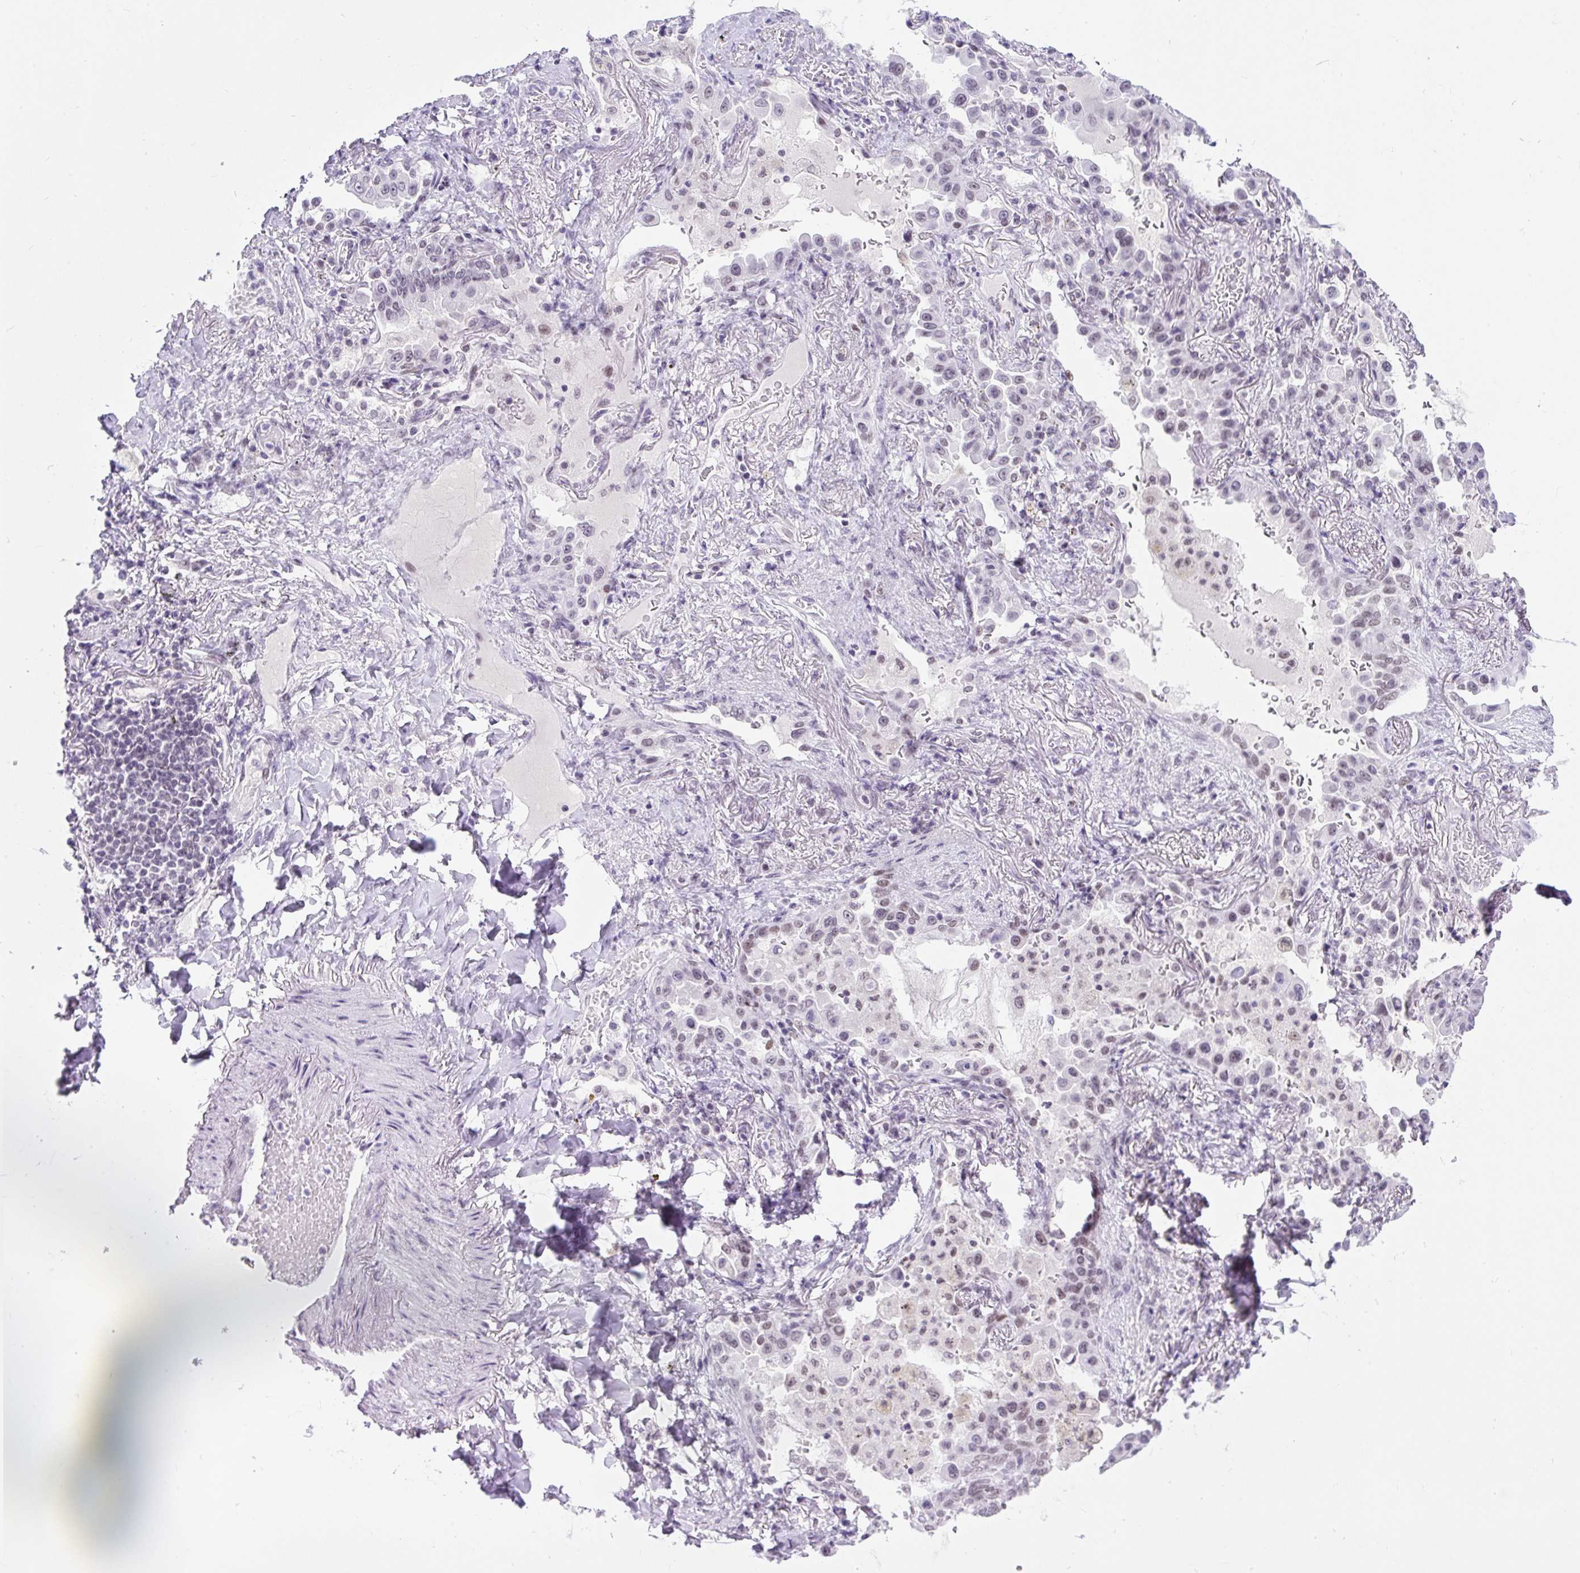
{"staining": {"intensity": "negative", "quantity": "none", "location": "none"}, "tissue": "lung cancer", "cell_type": "Tumor cells", "image_type": "cancer", "snomed": [{"axis": "morphology", "description": "Squamous cell carcinoma, NOS"}, {"axis": "topography", "description": "Lung"}], "caption": "Tumor cells show no significant positivity in squamous cell carcinoma (lung).", "gene": "PLCXD2", "patient": {"sex": "male", "age": 74}}